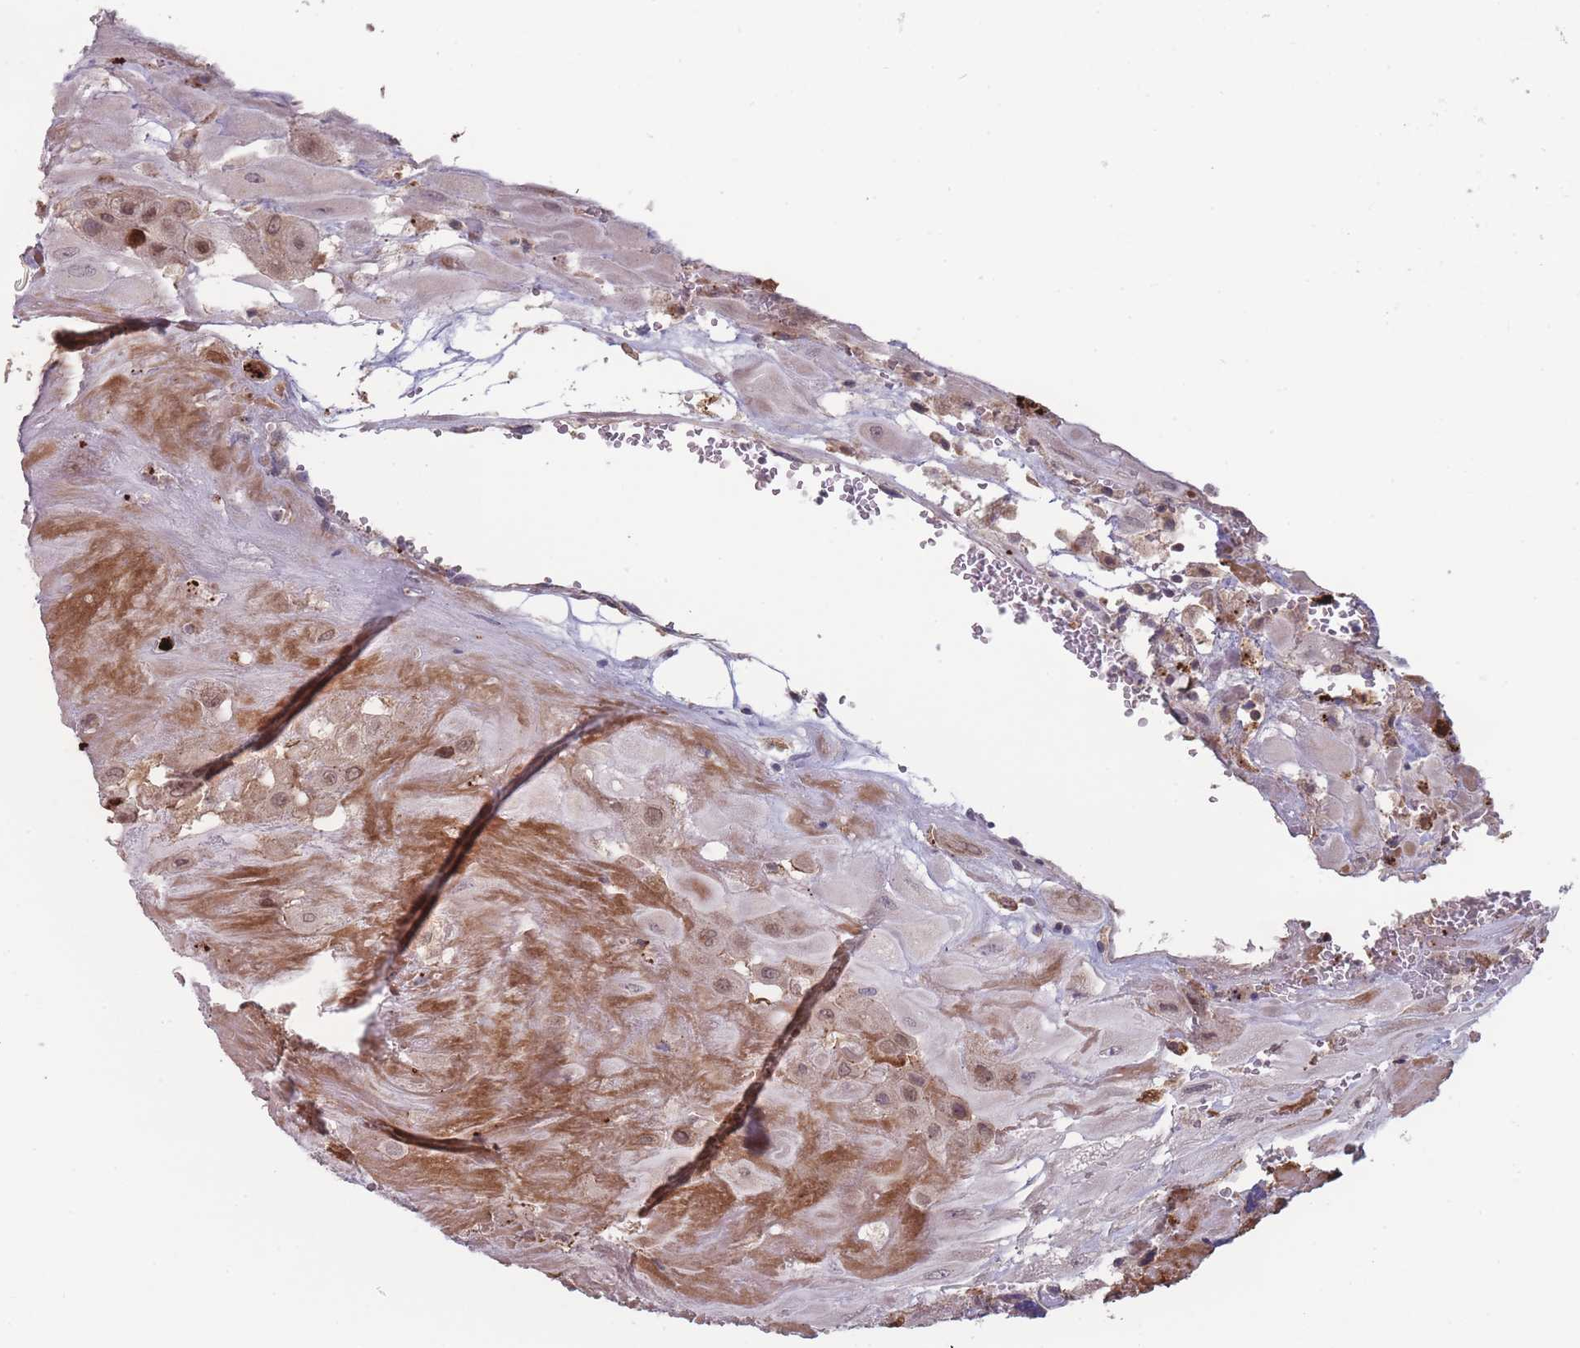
{"staining": {"intensity": "moderate", "quantity": "25%-75%", "location": "cytoplasmic/membranous,nuclear"}, "tissue": "placenta", "cell_type": "Decidual cells", "image_type": "normal", "snomed": [{"axis": "morphology", "description": "Normal tissue, NOS"}, {"axis": "topography", "description": "Placenta"}], "caption": "This micrograph shows IHC staining of benign human placenta, with medium moderate cytoplasmic/membranous,nuclear expression in approximately 25%-75% of decidual cells.", "gene": "TMEM232", "patient": {"sex": "female", "age": 32}}